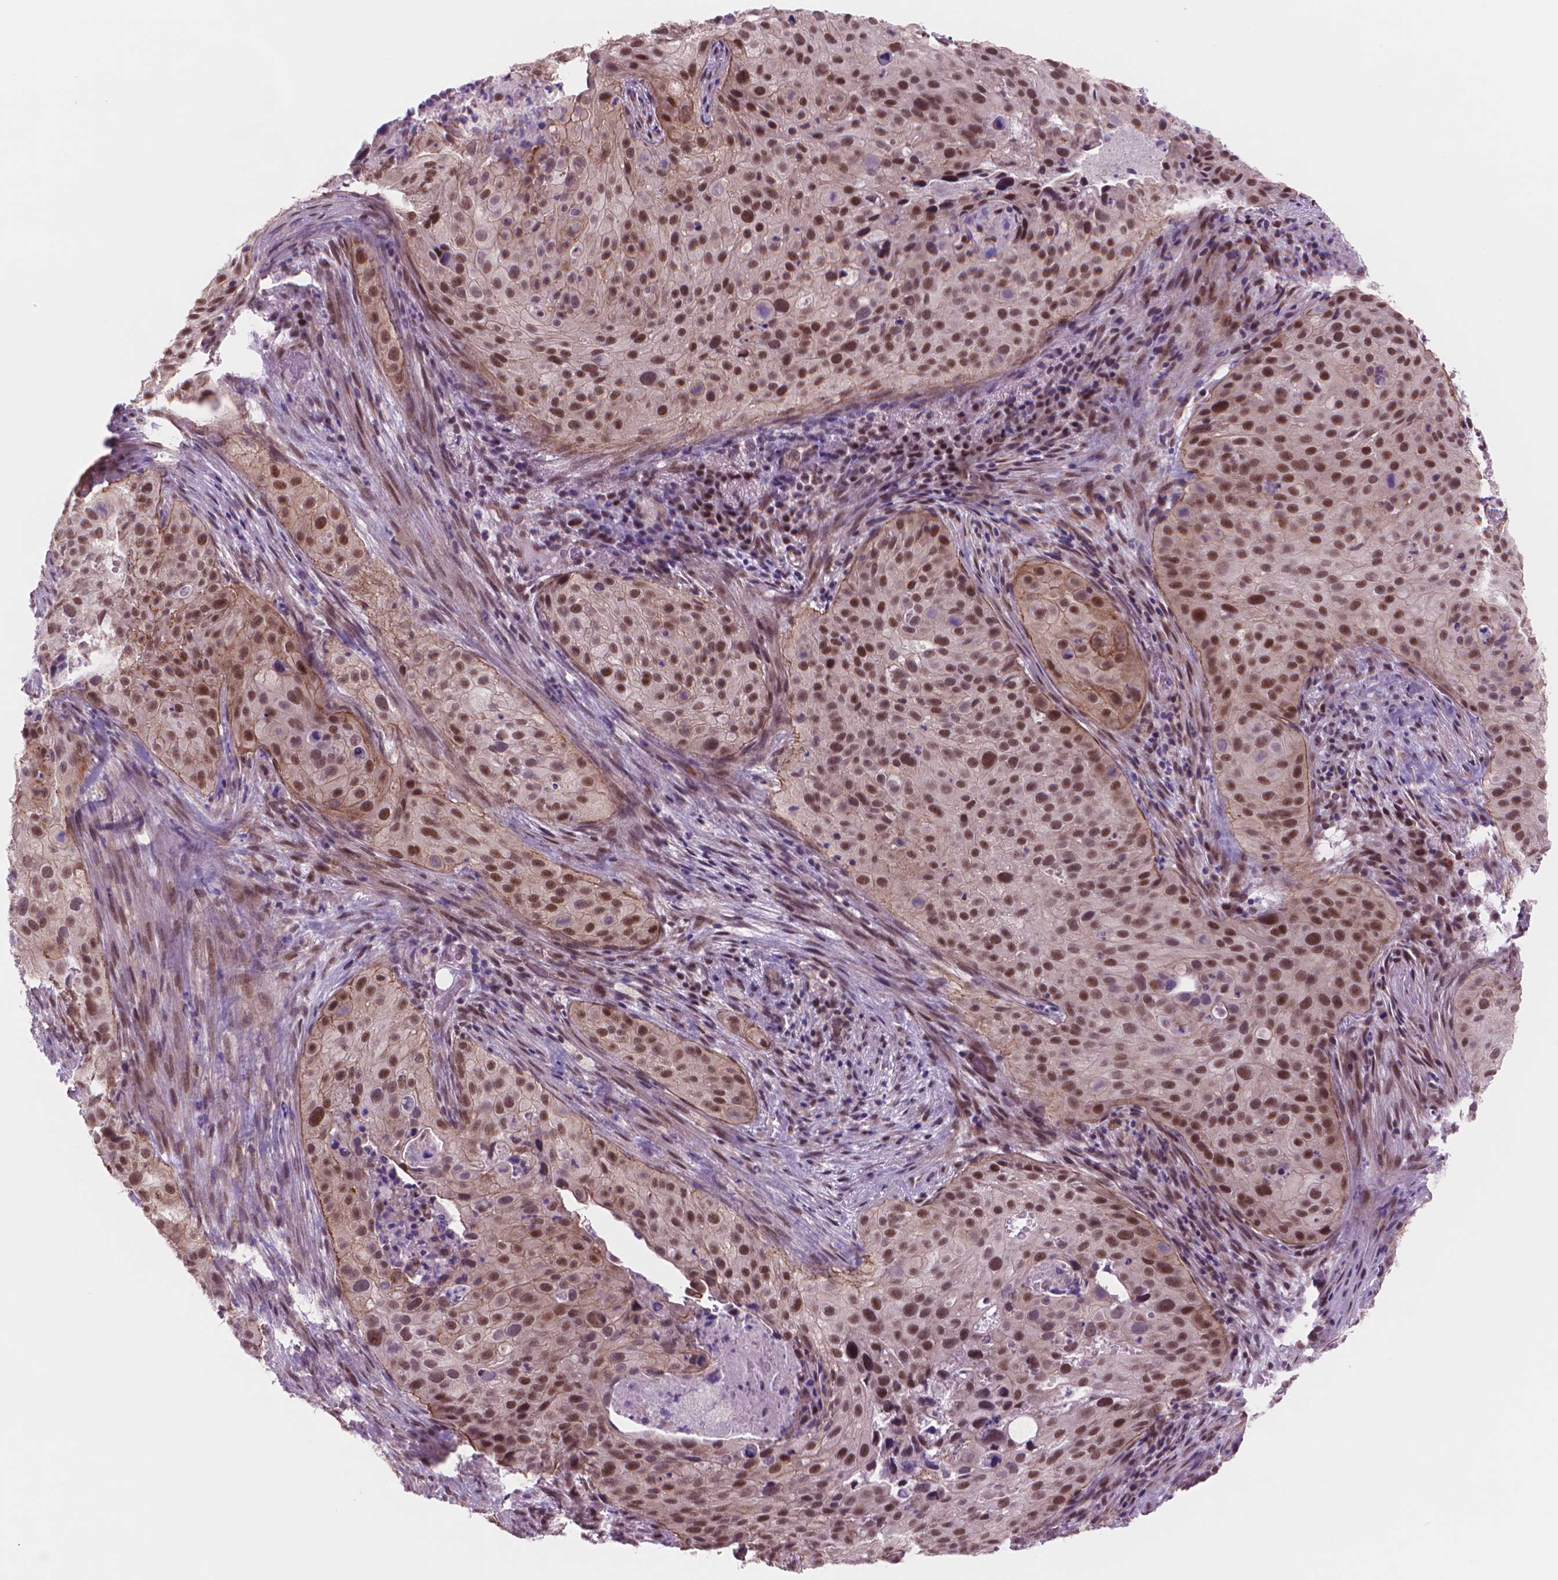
{"staining": {"intensity": "strong", "quantity": ">75%", "location": "nuclear"}, "tissue": "cervical cancer", "cell_type": "Tumor cells", "image_type": "cancer", "snomed": [{"axis": "morphology", "description": "Squamous cell carcinoma, NOS"}, {"axis": "topography", "description": "Cervix"}], "caption": "Protein staining of cervical cancer tissue shows strong nuclear staining in approximately >75% of tumor cells.", "gene": "POLR3D", "patient": {"sex": "female", "age": 38}}